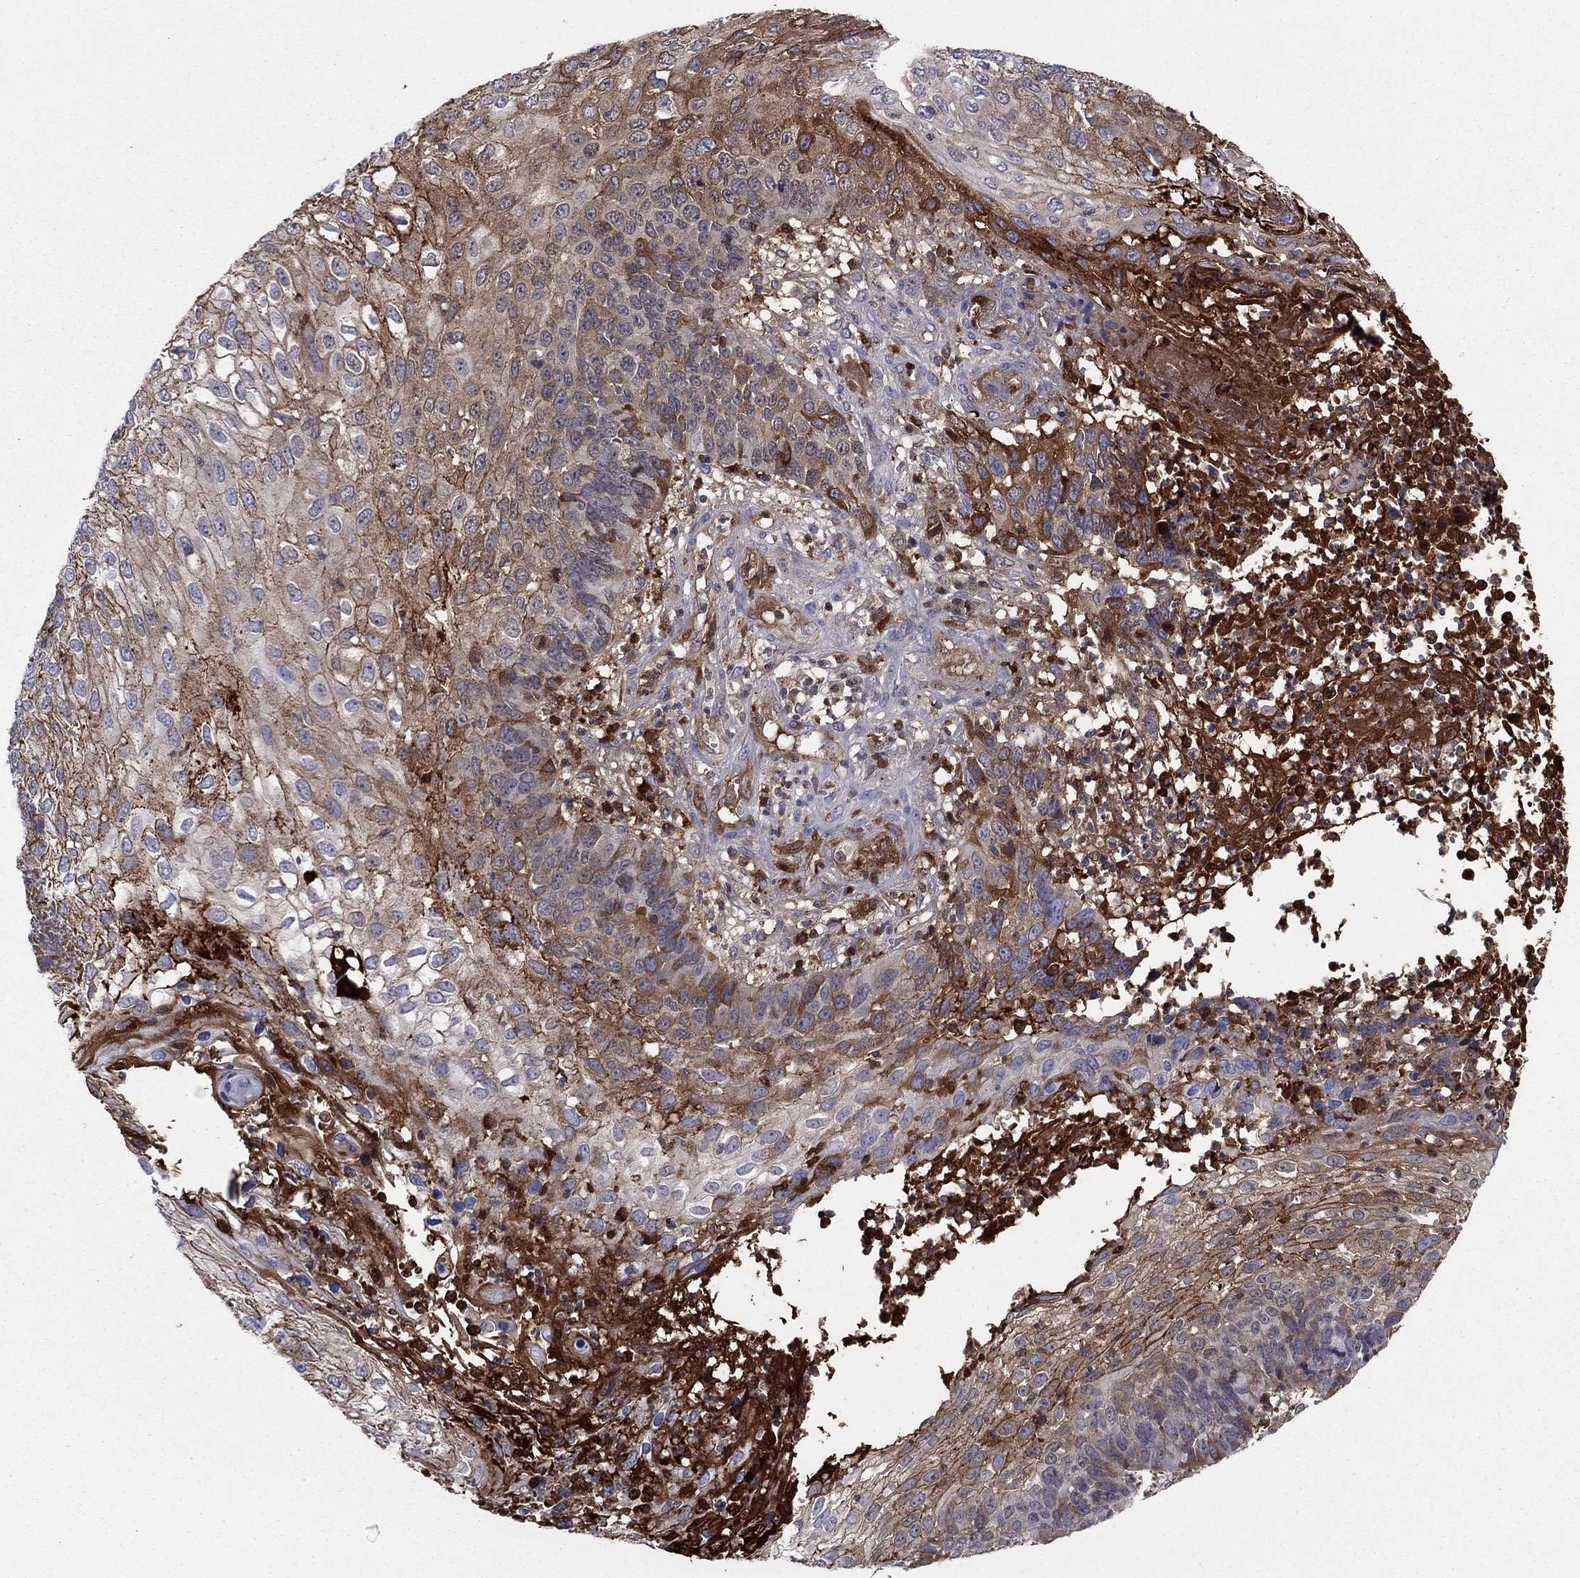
{"staining": {"intensity": "strong", "quantity": "<25%", "location": "cytoplasmic/membranous"}, "tissue": "skin cancer", "cell_type": "Tumor cells", "image_type": "cancer", "snomed": [{"axis": "morphology", "description": "Squamous cell carcinoma, NOS"}, {"axis": "topography", "description": "Skin"}], "caption": "Tumor cells show medium levels of strong cytoplasmic/membranous staining in approximately <25% of cells in squamous cell carcinoma (skin).", "gene": "HPX", "patient": {"sex": "male", "age": 92}}